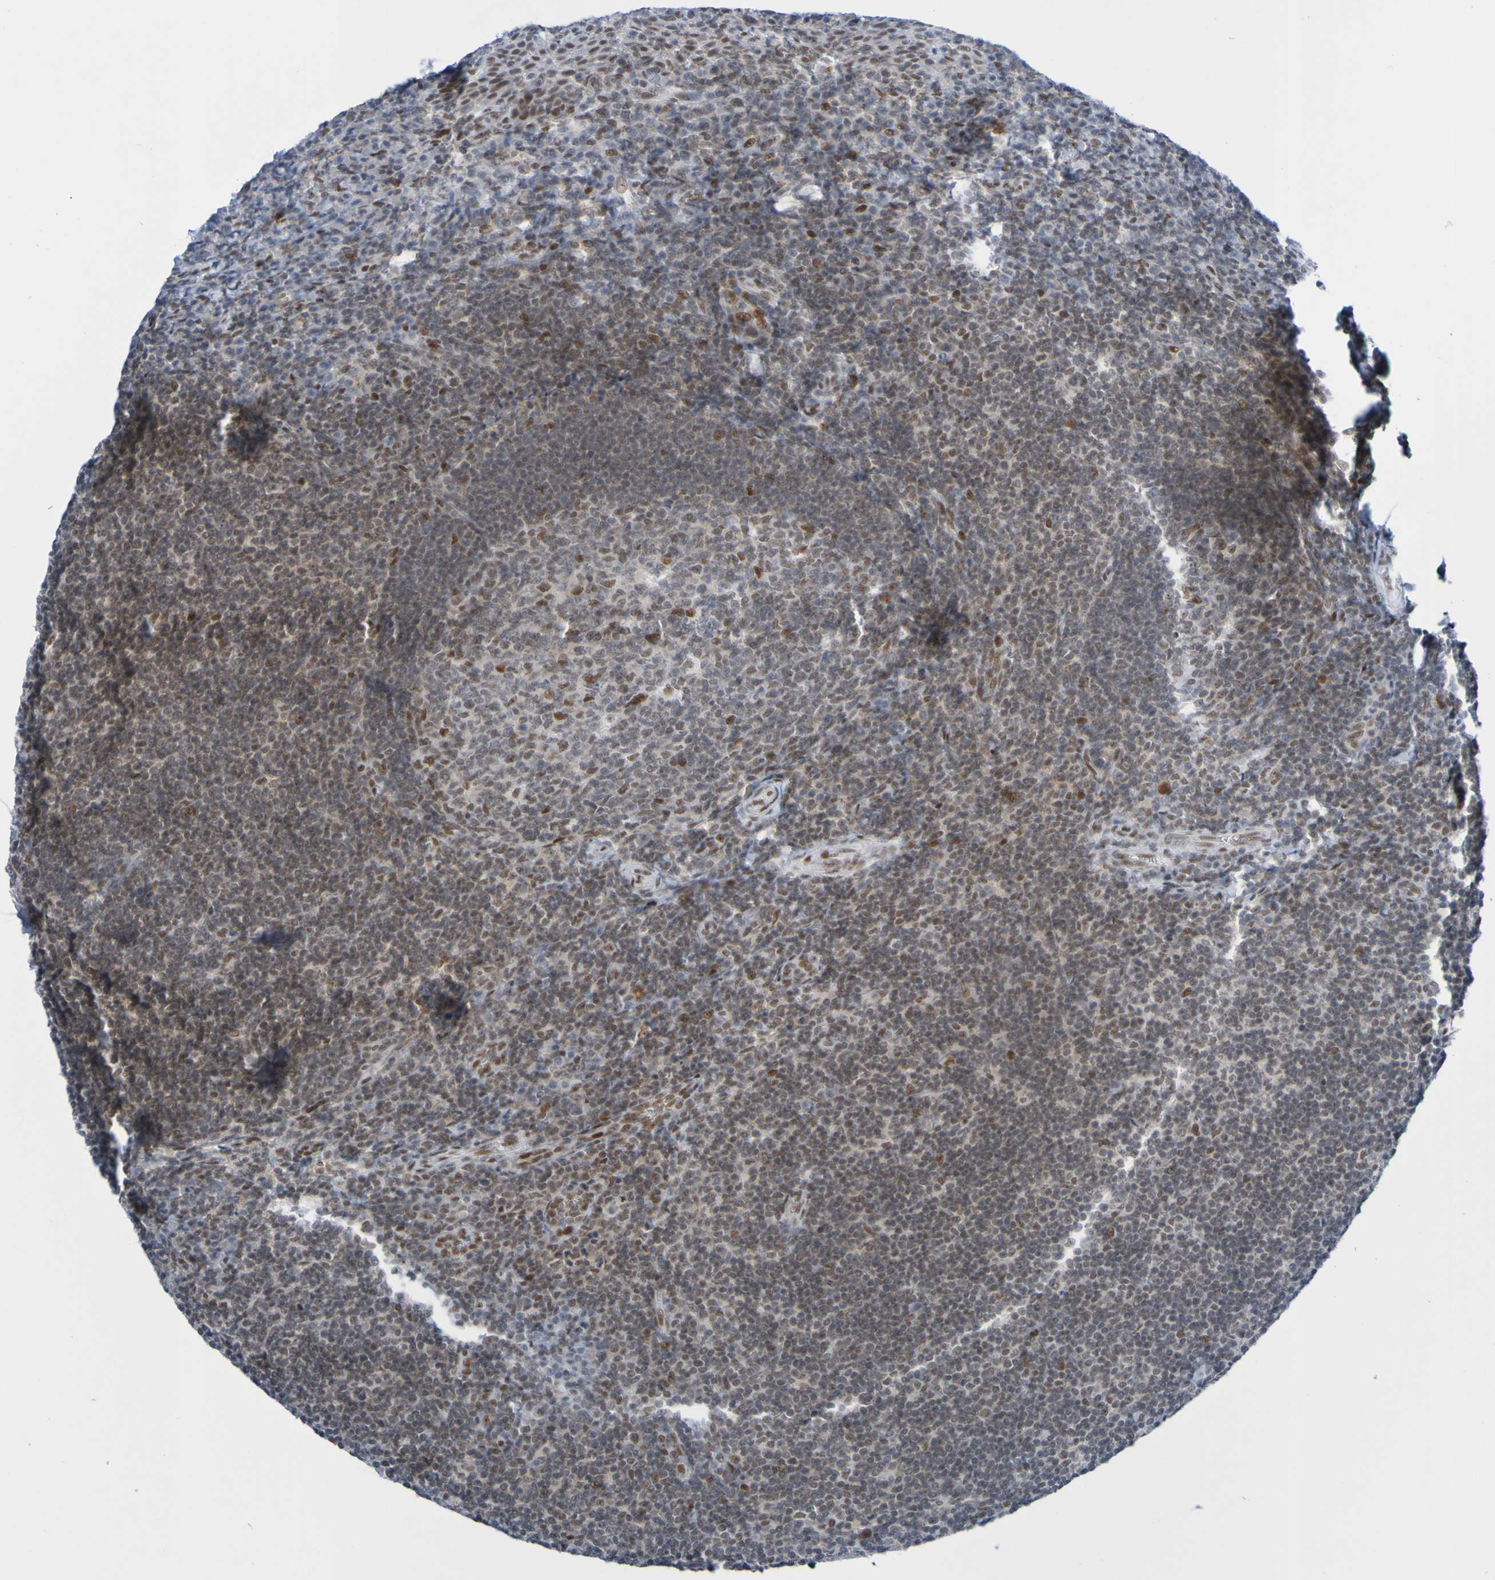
{"staining": {"intensity": "moderate", "quantity": "25%-75%", "location": "nuclear"}, "tissue": "tonsil", "cell_type": "Germinal center cells", "image_type": "normal", "snomed": [{"axis": "morphology", "description": "Normal tissue, NOS"}, {"axis": "topography", "description": "Tonsil"}], "caption": "Protein expression by immunohistochemistry exhibits moderate nuclear positivity in approximately 25%-75% of germinal center cells in unremarkable tonsil. (Brightfield microscopy of DAB IHC at high magnification).", "gene": "PCGF1", "patient": {"sex": "male", "age": 37}}